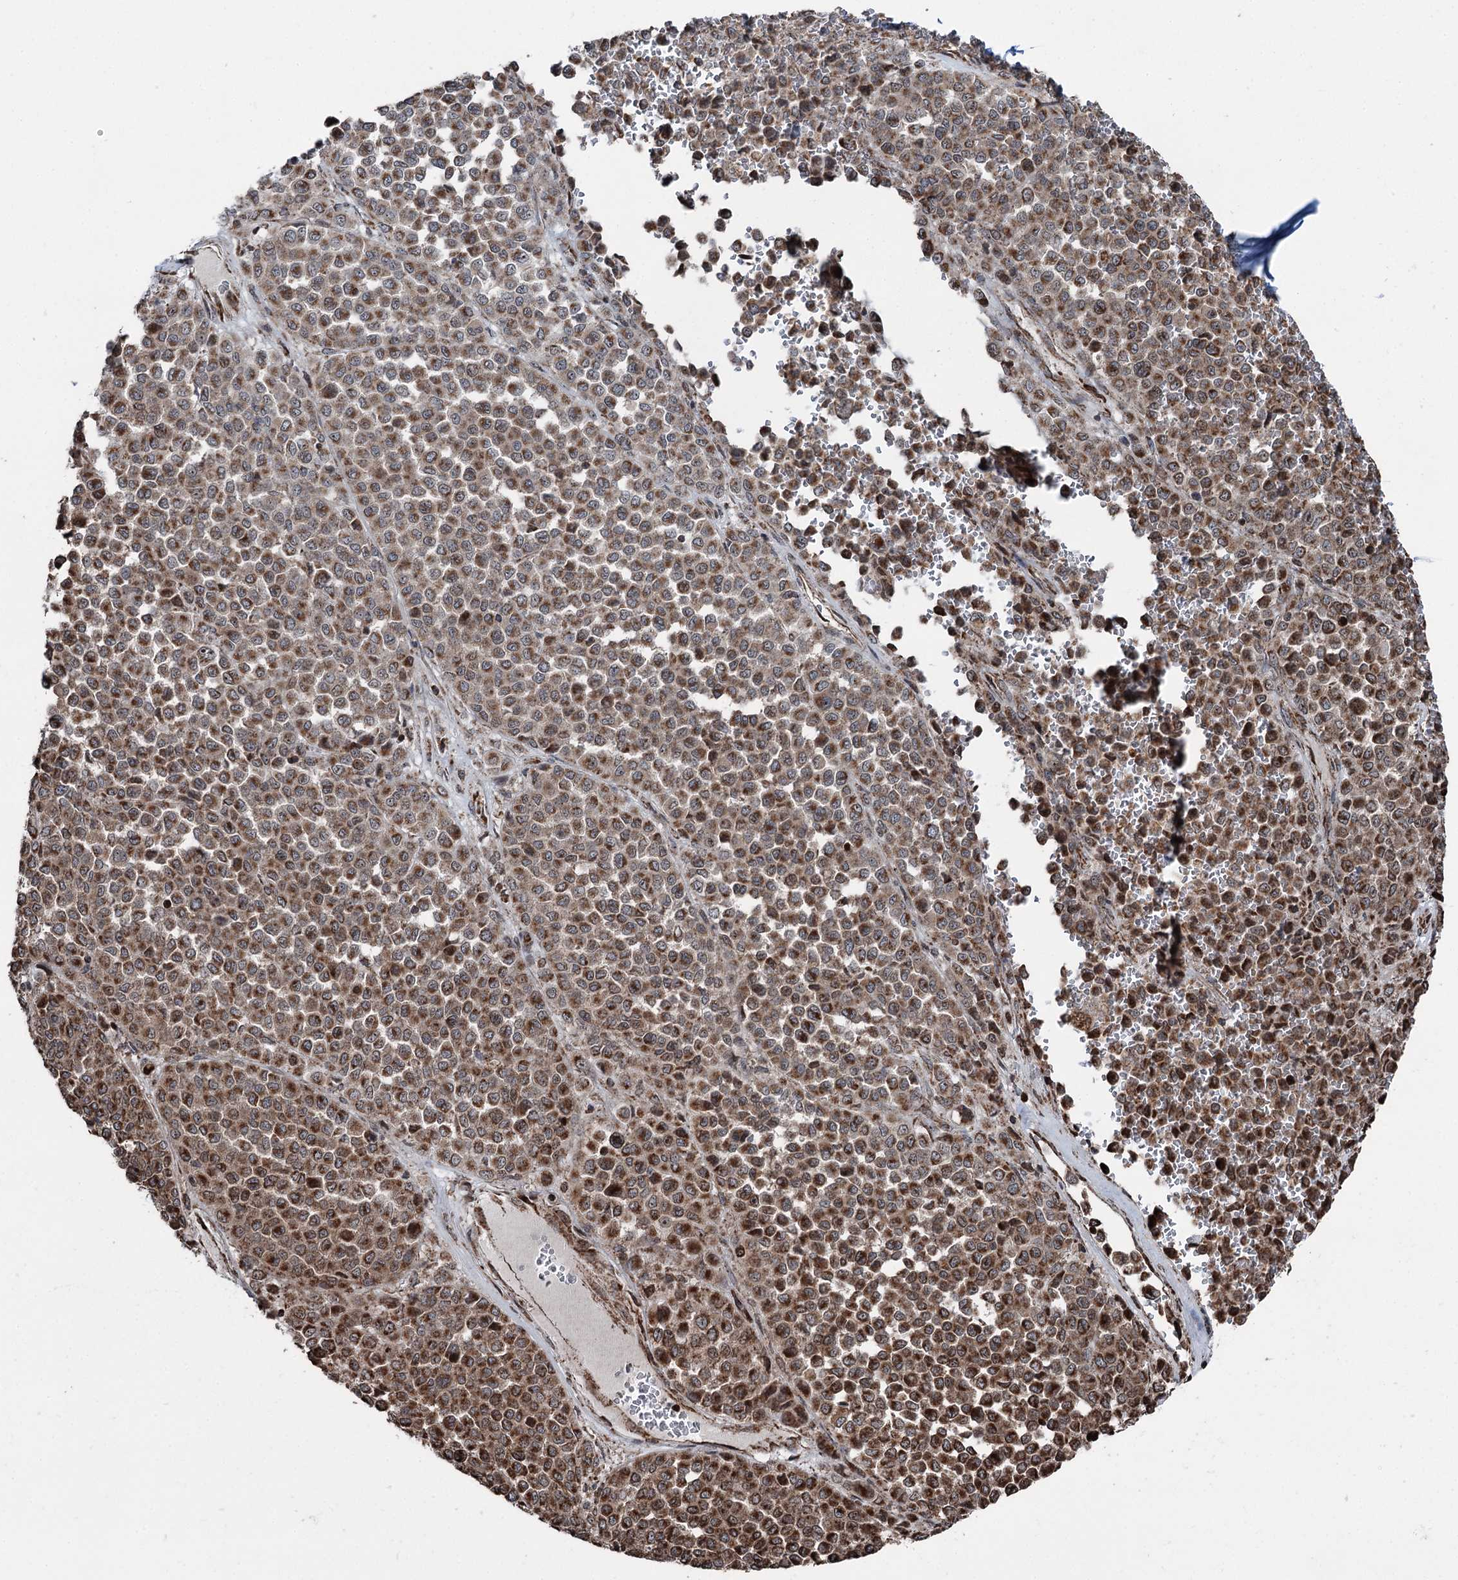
{"staining": {"intensity": "moderate", "quantity": ">75%", "location": "cytoplasmic/membranous"}, "tissue": "melanoma", "cell_type": "Tumor cells", "image_type": "cancer", "snomed": [{"axis": "morphology", "description": "Malignant melanoma, Metastatic site"}, {"axis": "topography", "description": "Pancreas"}], "caption": "Brown immunohistochemical staining in melanoma displays moderate cytoplasmic/membranous positivity in approximately >75% of tumor cells.", "gene": "STEEP1", "patient": {"sex": "female", "age": 30}}